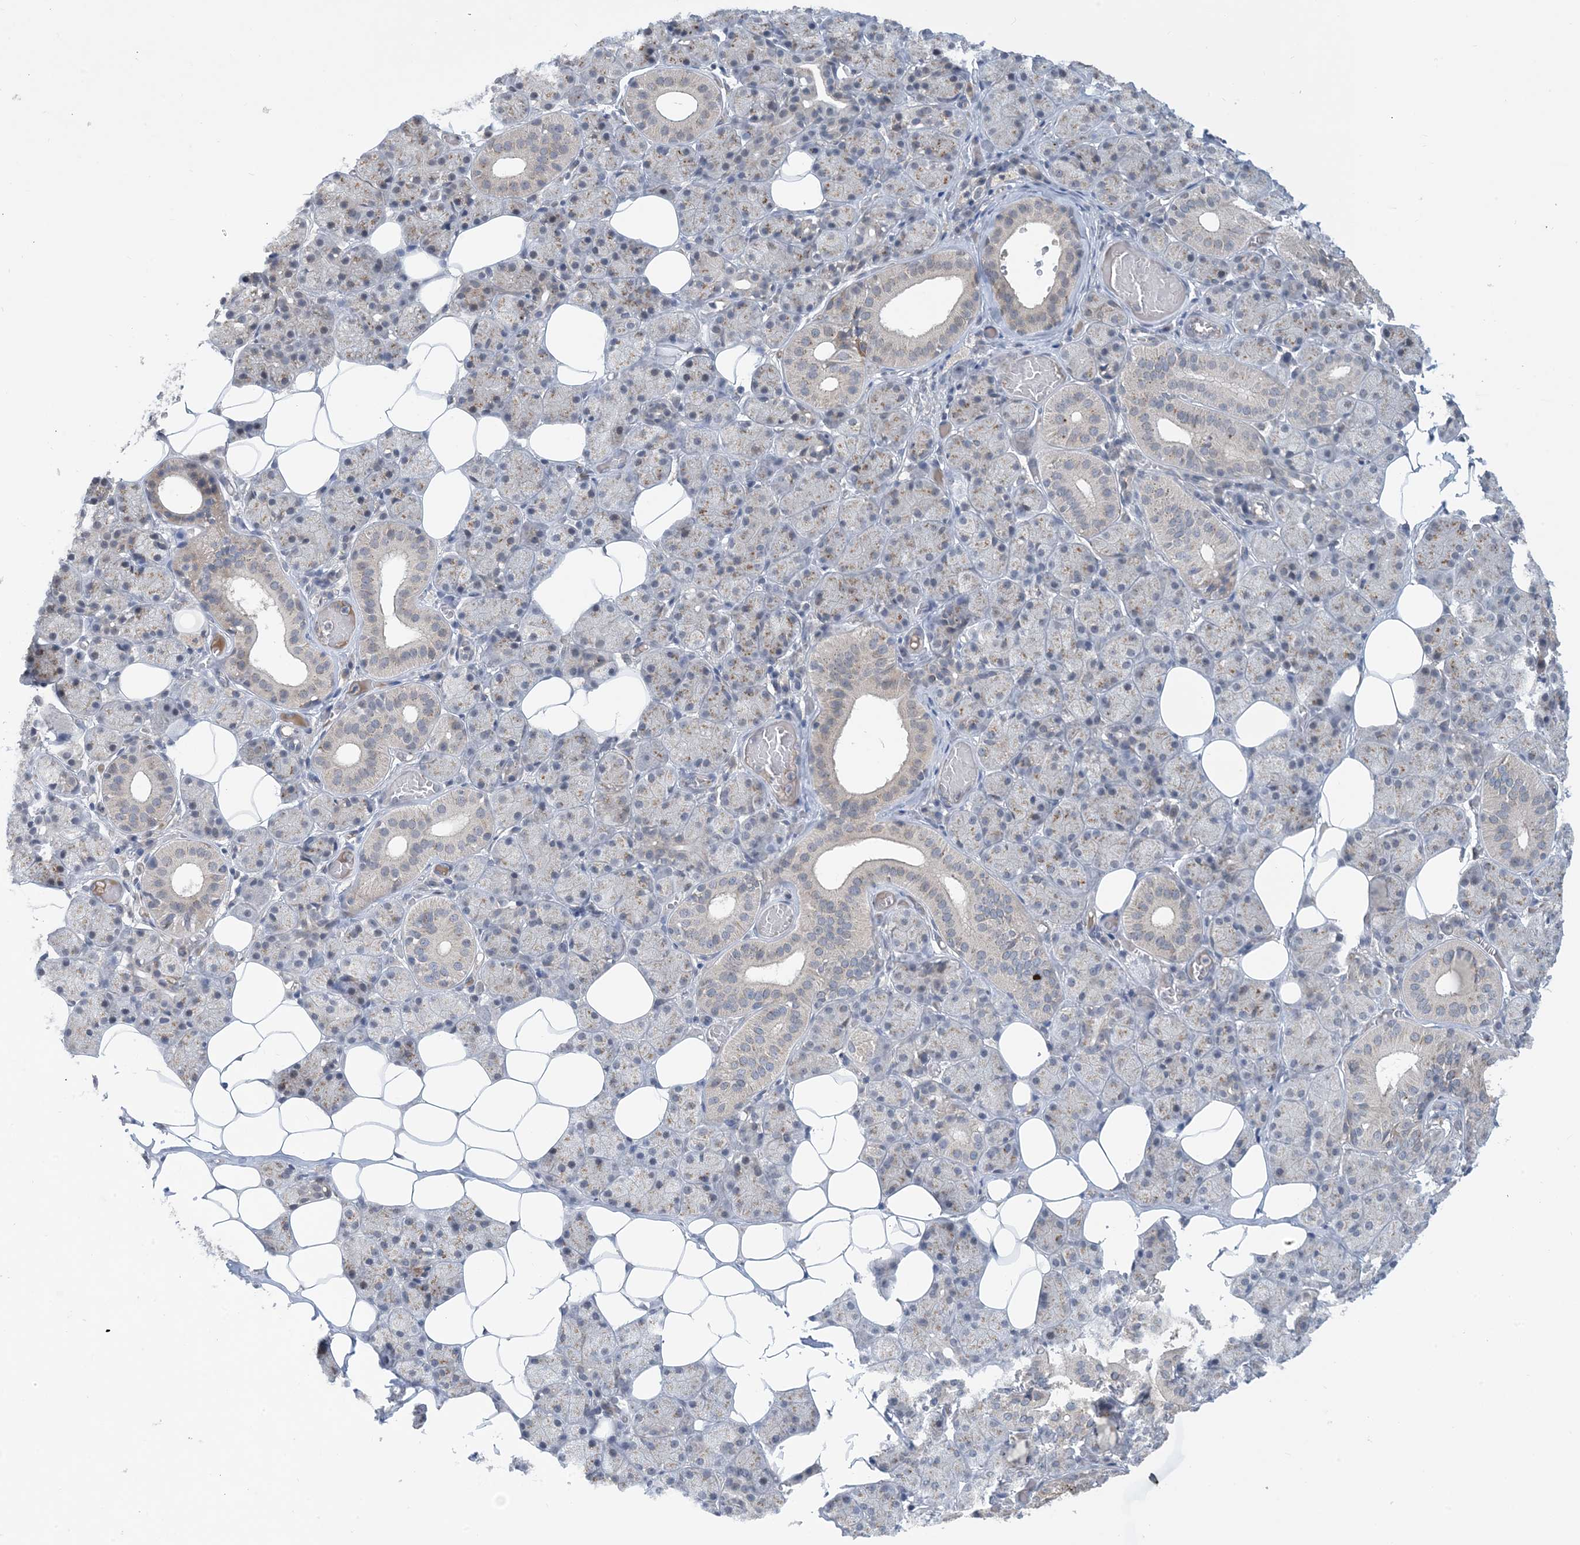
{"staining": {"intensity": "moderate", "quantity": "<25%", "location": "cytoplasmic/membranous"}, "tissue": "salivary gland", "cell_type": "Glandular cells", "image_type": "normal", "snomed": [{"axis": "morphology", "description": "Normal tissue, NOS"}, {"axis": "topography", "description": "Salivary gland"}], "caption": "Immunohistochemical staining of normal salivary gland shows low levels of moderate cytoplasmic/membranous staining in approximately <25% of glandular cells.", "gene": "TINAG", "patient": {"sex": "female", "age": 33}}